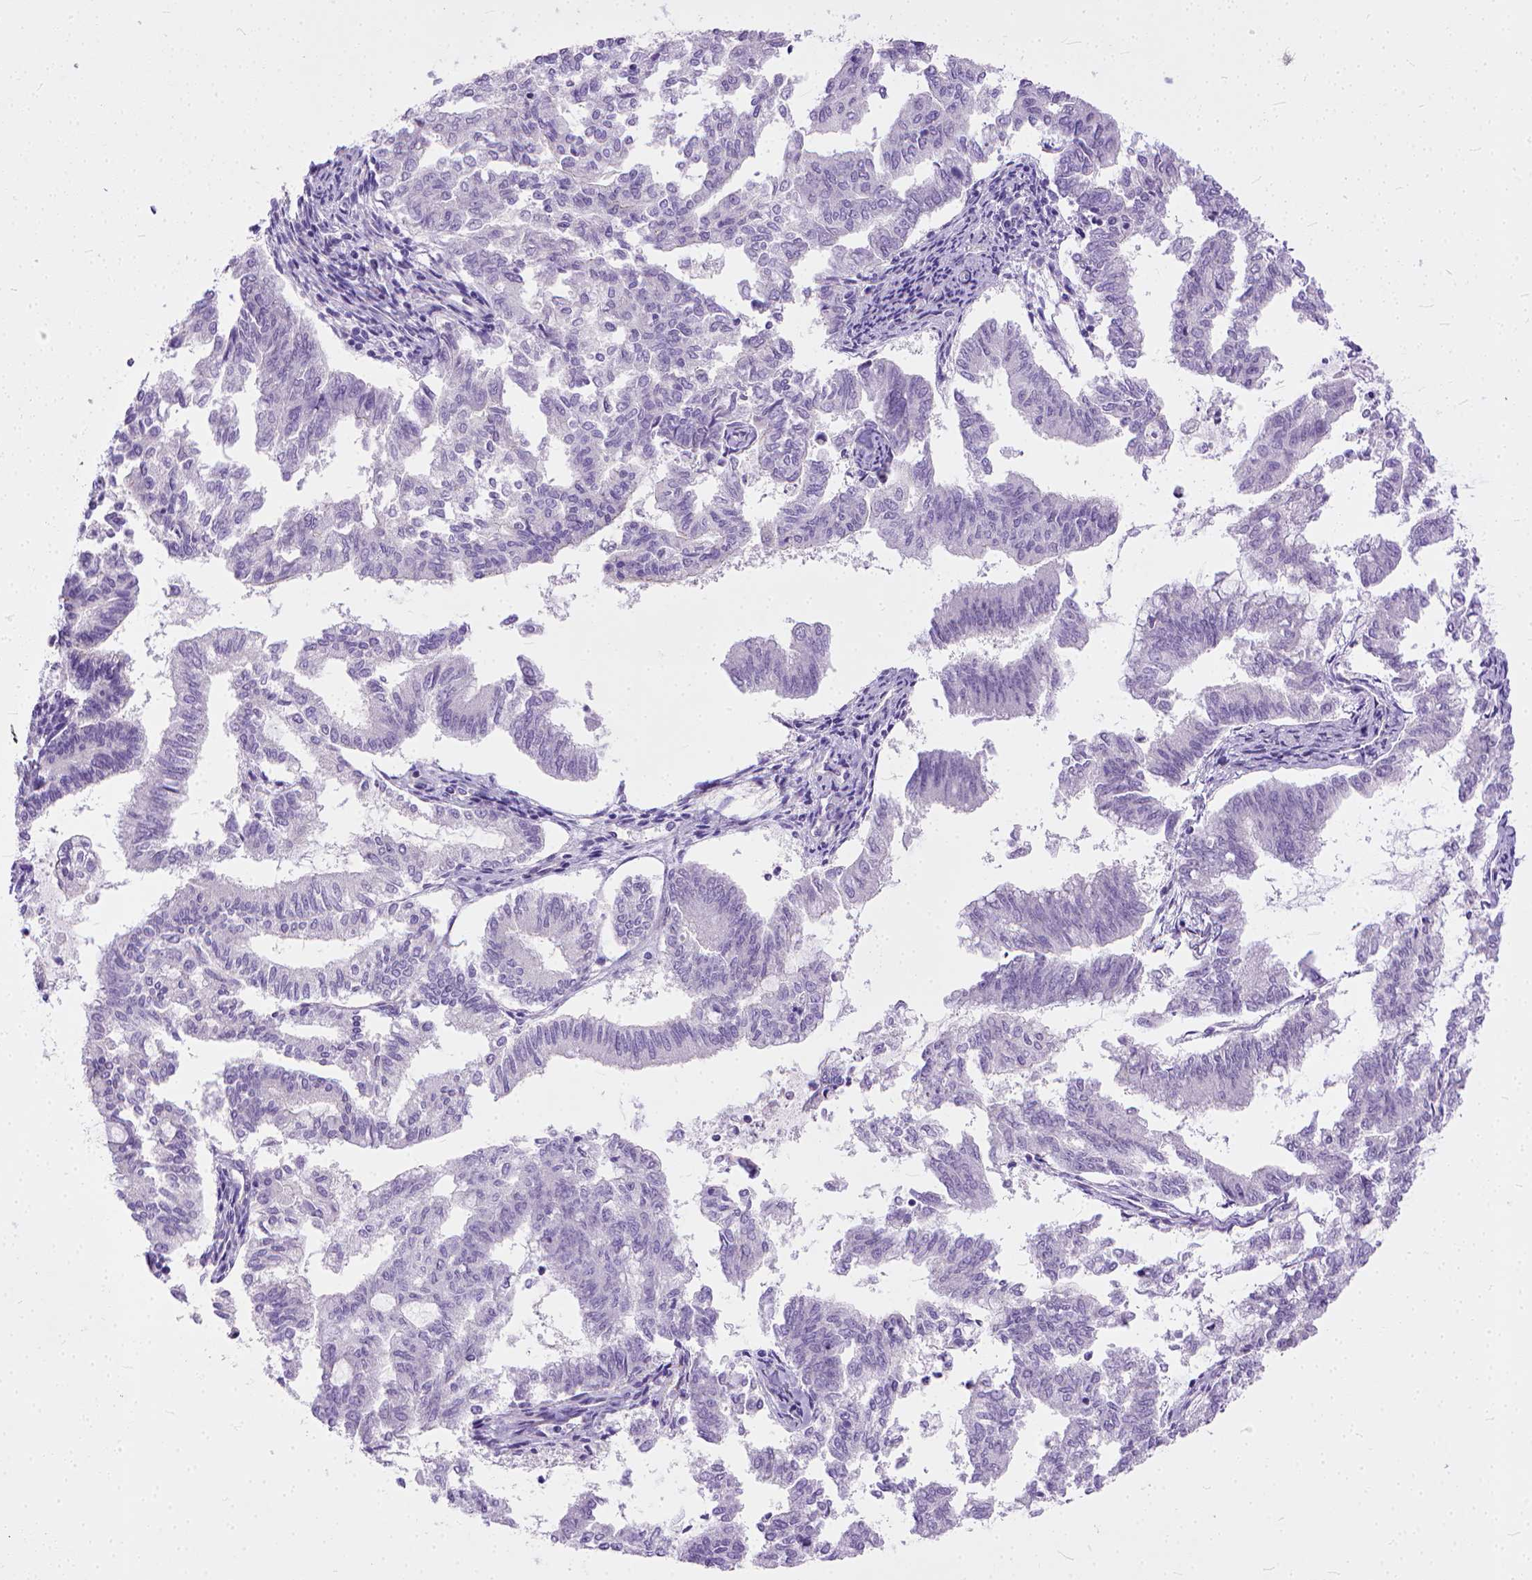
{"staining": {"intensity": "negative", "quantity": "none", "location": "none"}, "tissue": "endometrial cancer", "cell_type": "Tumor cells", "image_type": "cancer", "snomed": [{"axis": "morphology", "description": "Adenocarcinoma, NOS"}, {"axis": "topography", "description": "Endometrium"}], "caption": "IHC image of neoplastic tissue: endometrial cancer stained with DAB reveals no significant protein expression in tumor cells.", "gene": "ADGRF1", "patient": {"sex": "female", "age": 79}}